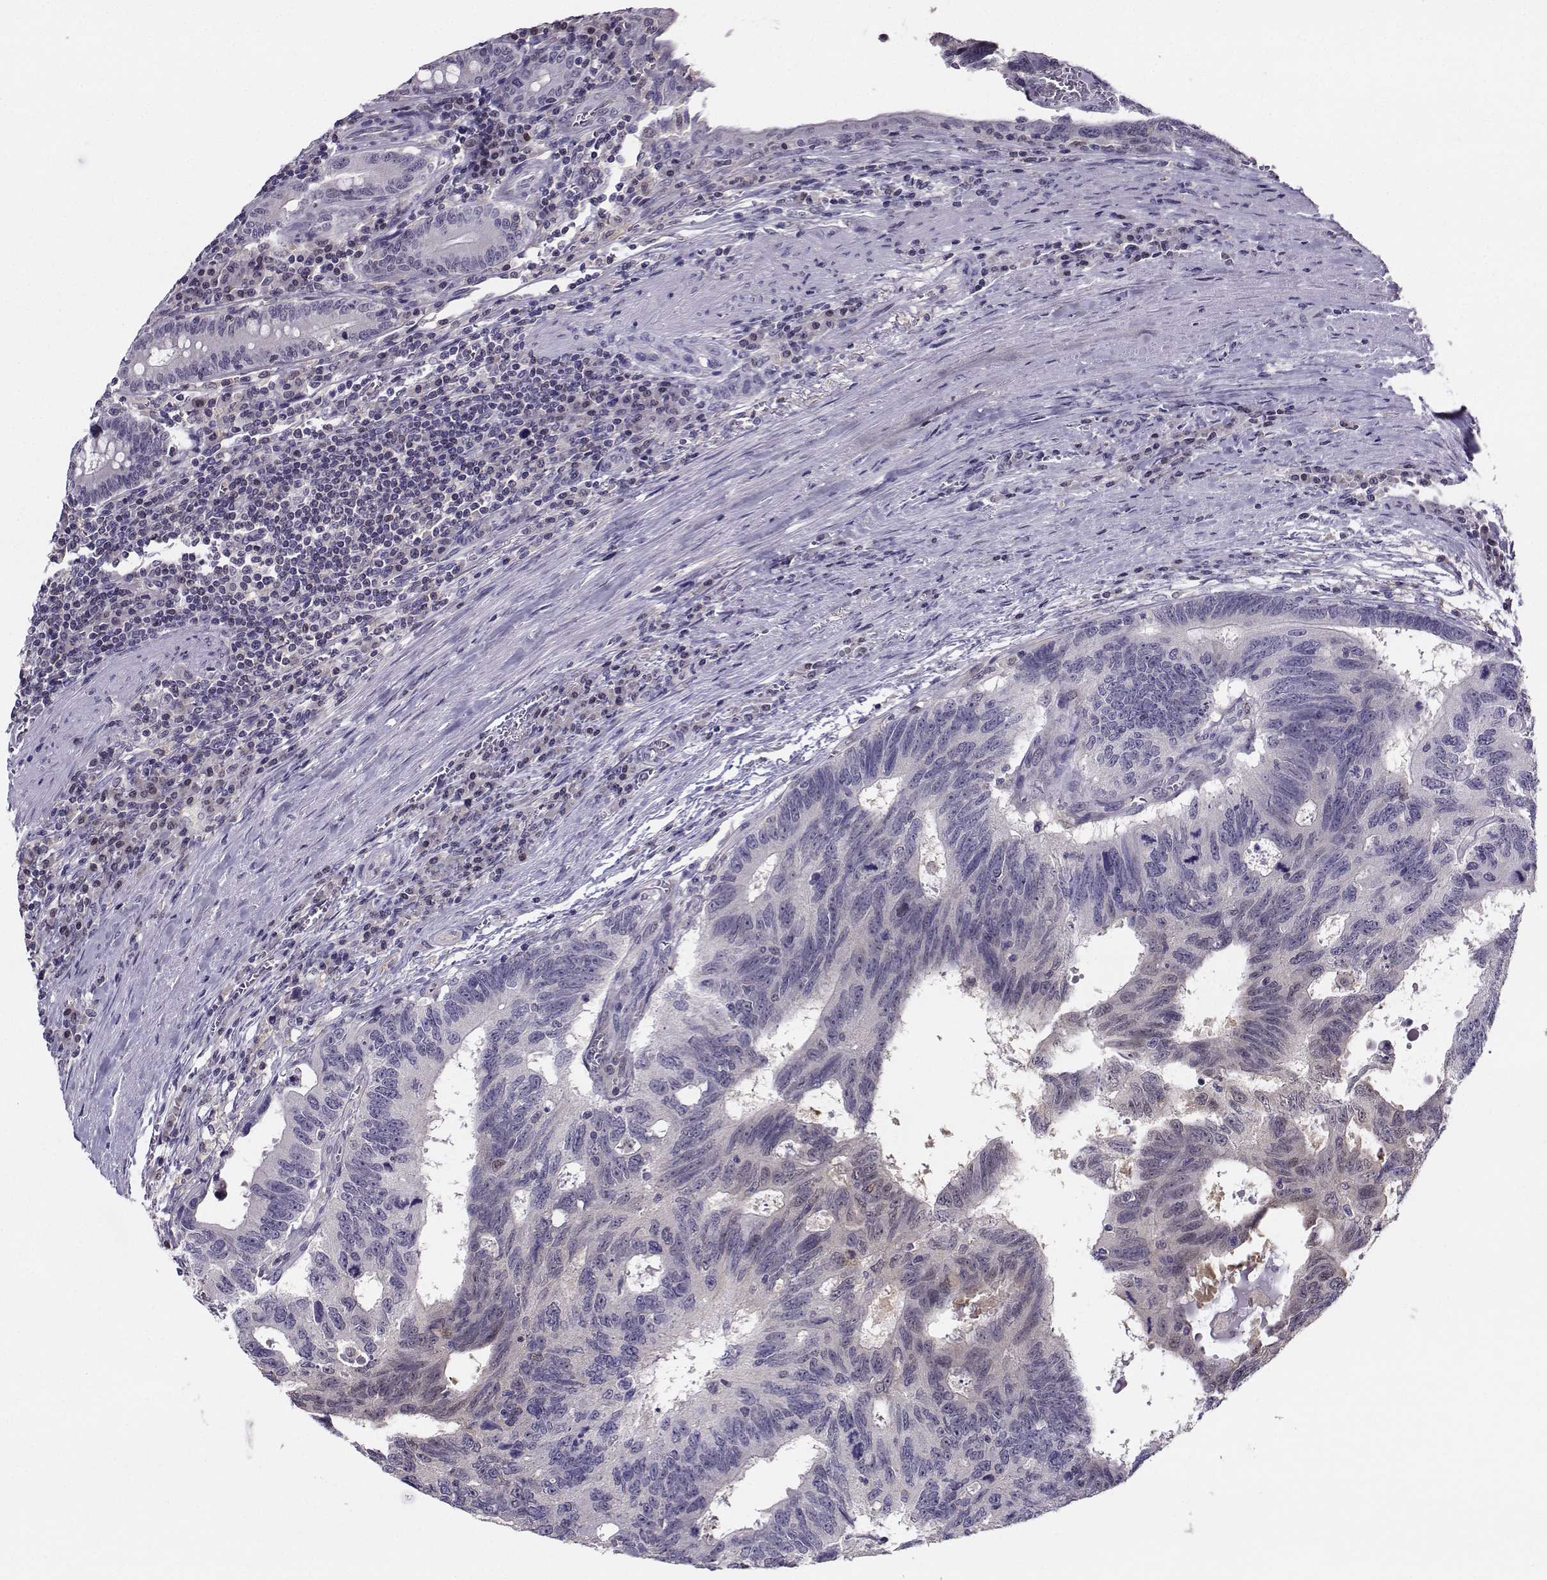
{"staining": {"intensity": "negative", "quantity": "none", "location": "none"}, "tissue": "colorectal cancer", "cell_type": "Tumor cells", "image_type": "cancer", "snomed": [{"axis": "morphology", "description": "Adenocarcinoma, NOS"}, {"axis": "topography", "description": "Colon"}], "caption": "IHC micrograph of colorectal cancer stained for a protein (brown), which demonstrates no staining in tumor cells.", "gene": "PGK1", "patient": {"sex": "female", "age": 77}}